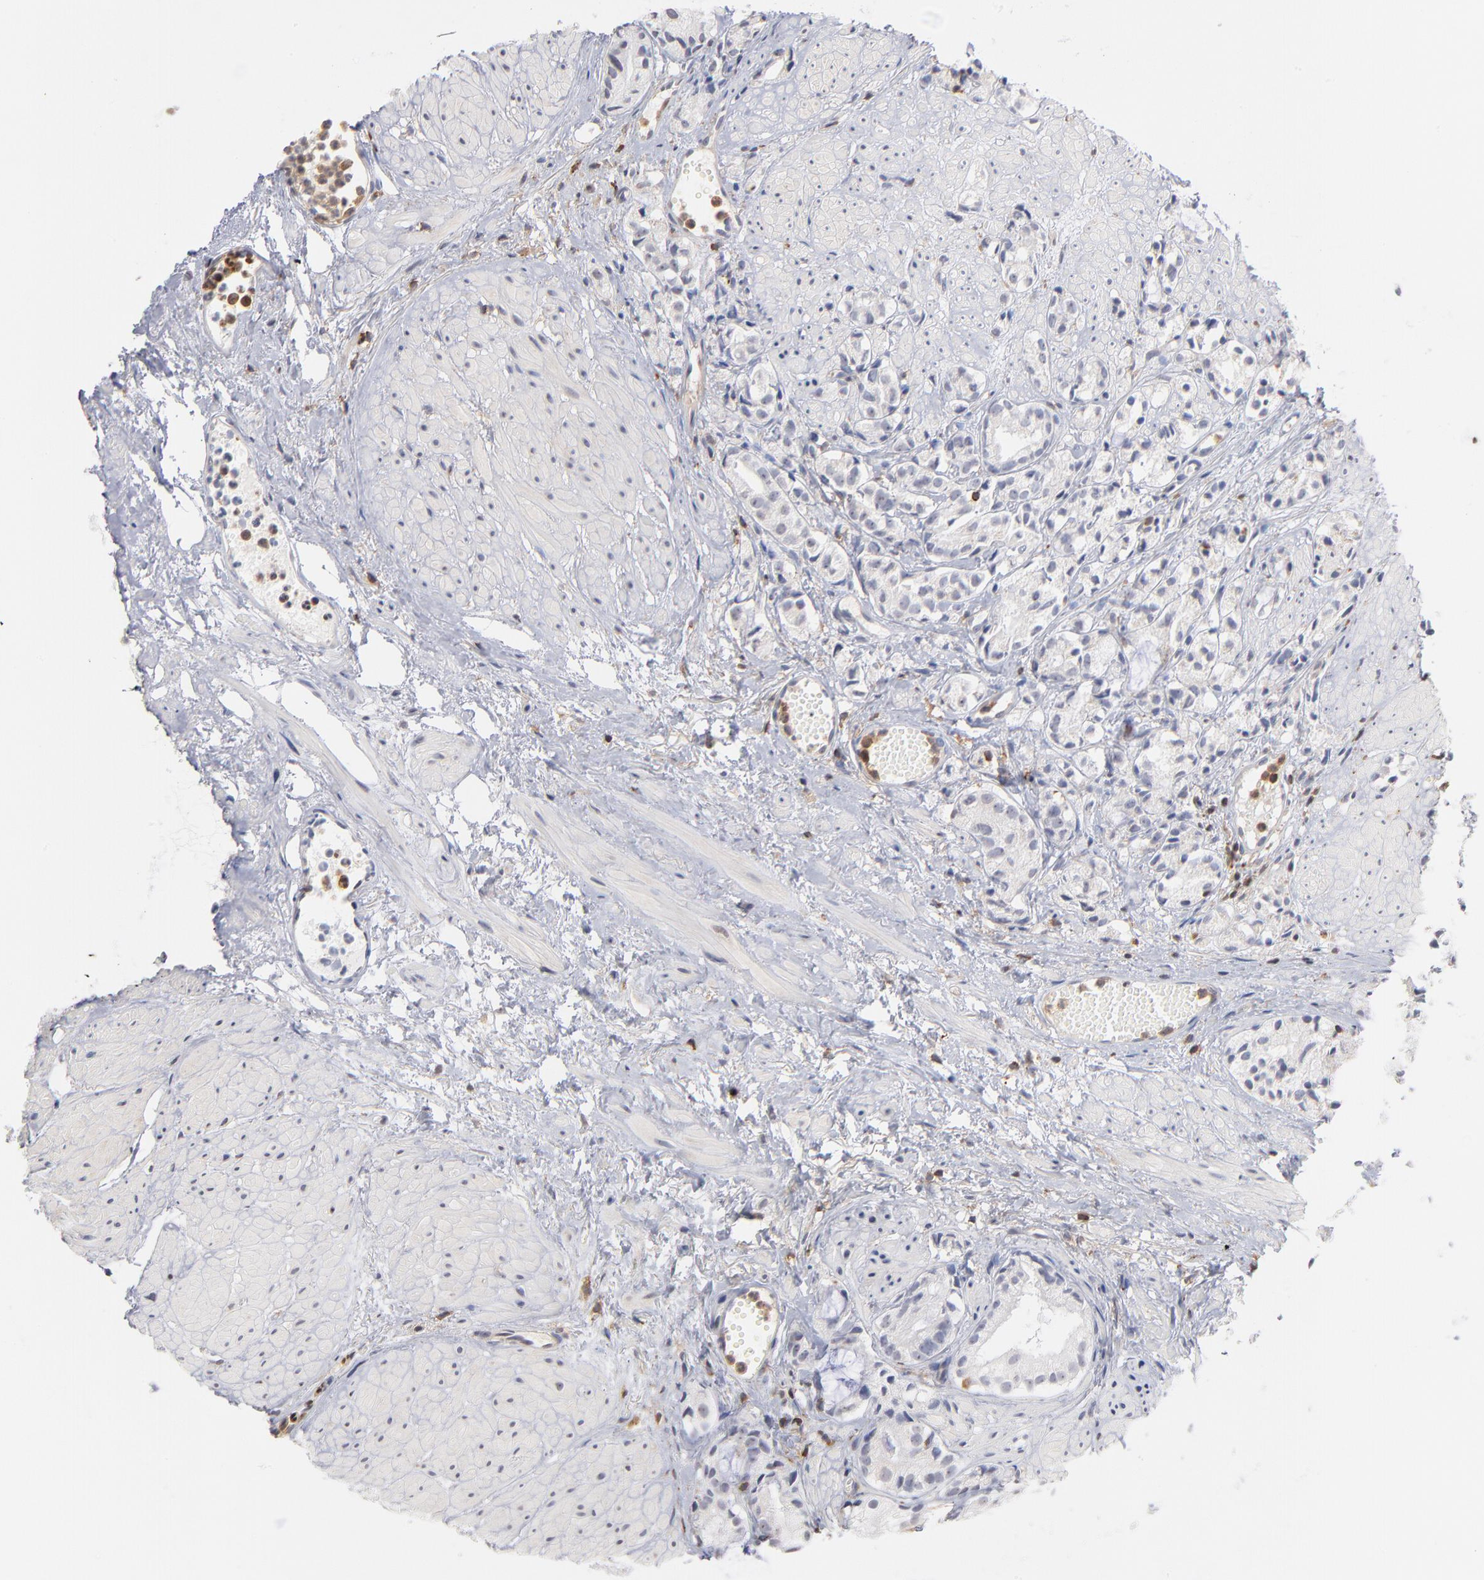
{"staining": {"intensity": "negative", "quantity": "none", "location": "none"}, "tissue": "prostate cancer", "cell_type": "Tumor cells", "image_type": "cancer", "snomed": [{"axis": "morphology", "description": "Adenocarcinoma, High grade"}, {"axis": "topography", "description": "Prostate"}], "caption": "The photomicrograph demonstrates no staining of tumor cells in prostate high-grade adenocarcinoma.", "gene": "WIPF1", "patient": {"sex": "male", "age": 85}}